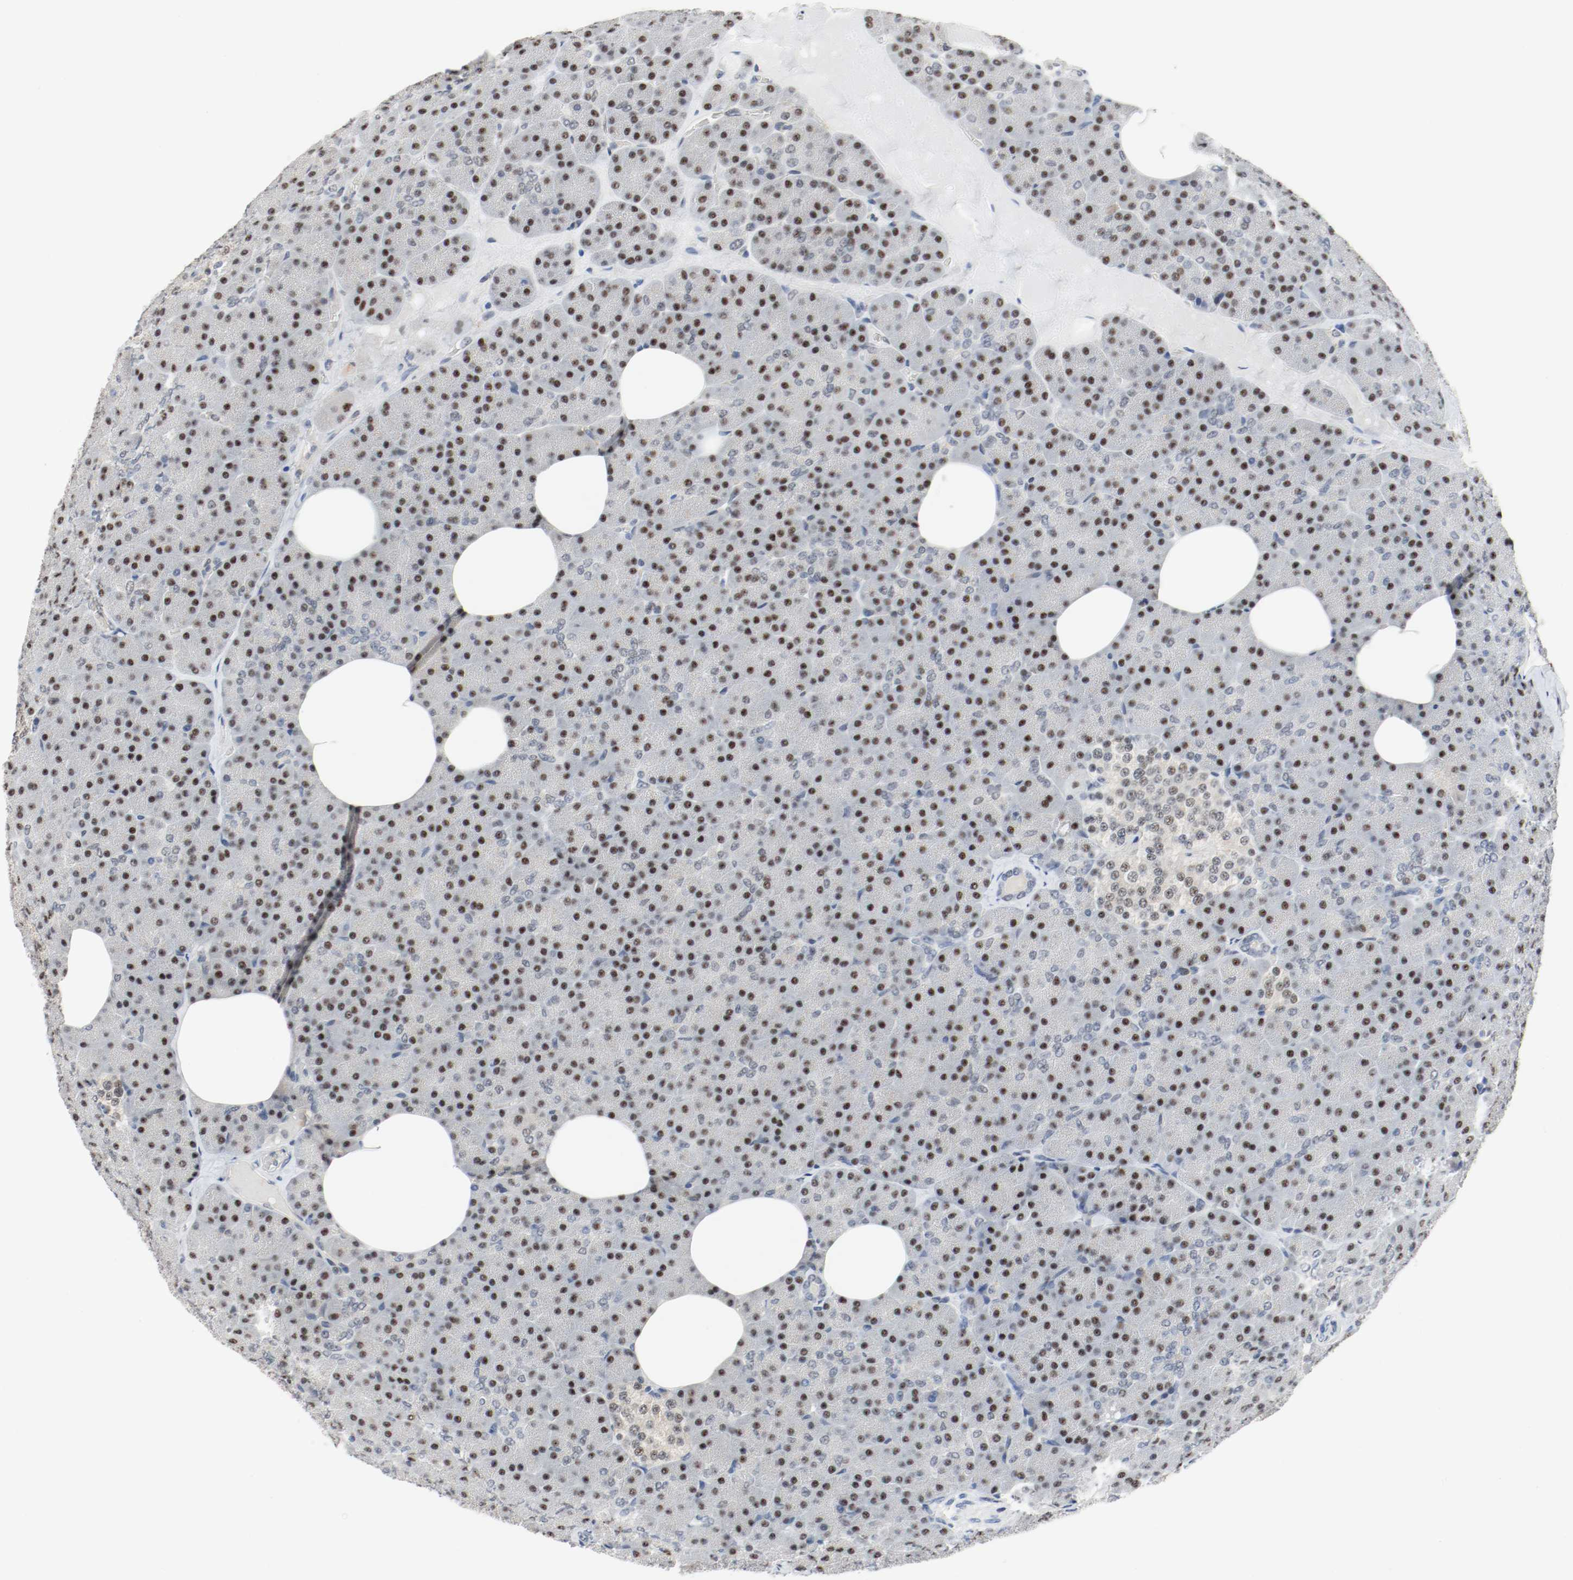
{"staining": {"intensity": "strong", "quantity": ">75%", "location": "nuclear"}, "tissue": "pancreas", "cell_type": "Exocrine glandular cells", "image_type": "normal", "snomed": [{"axis": "morphology", "description": "Normal tissue, NOS"}, {"axis": "topography", "description": "Pancreas"}], "caption": "DAB (3,3'-diaminobenzidine) immunohistochemical staining of unremarkable human pancreas shows strong nuclear protein positivity in about >75% of exocrine glandular cells.", "gene": "ASH1L", "patient": {"sex": "female", "age": 35}}